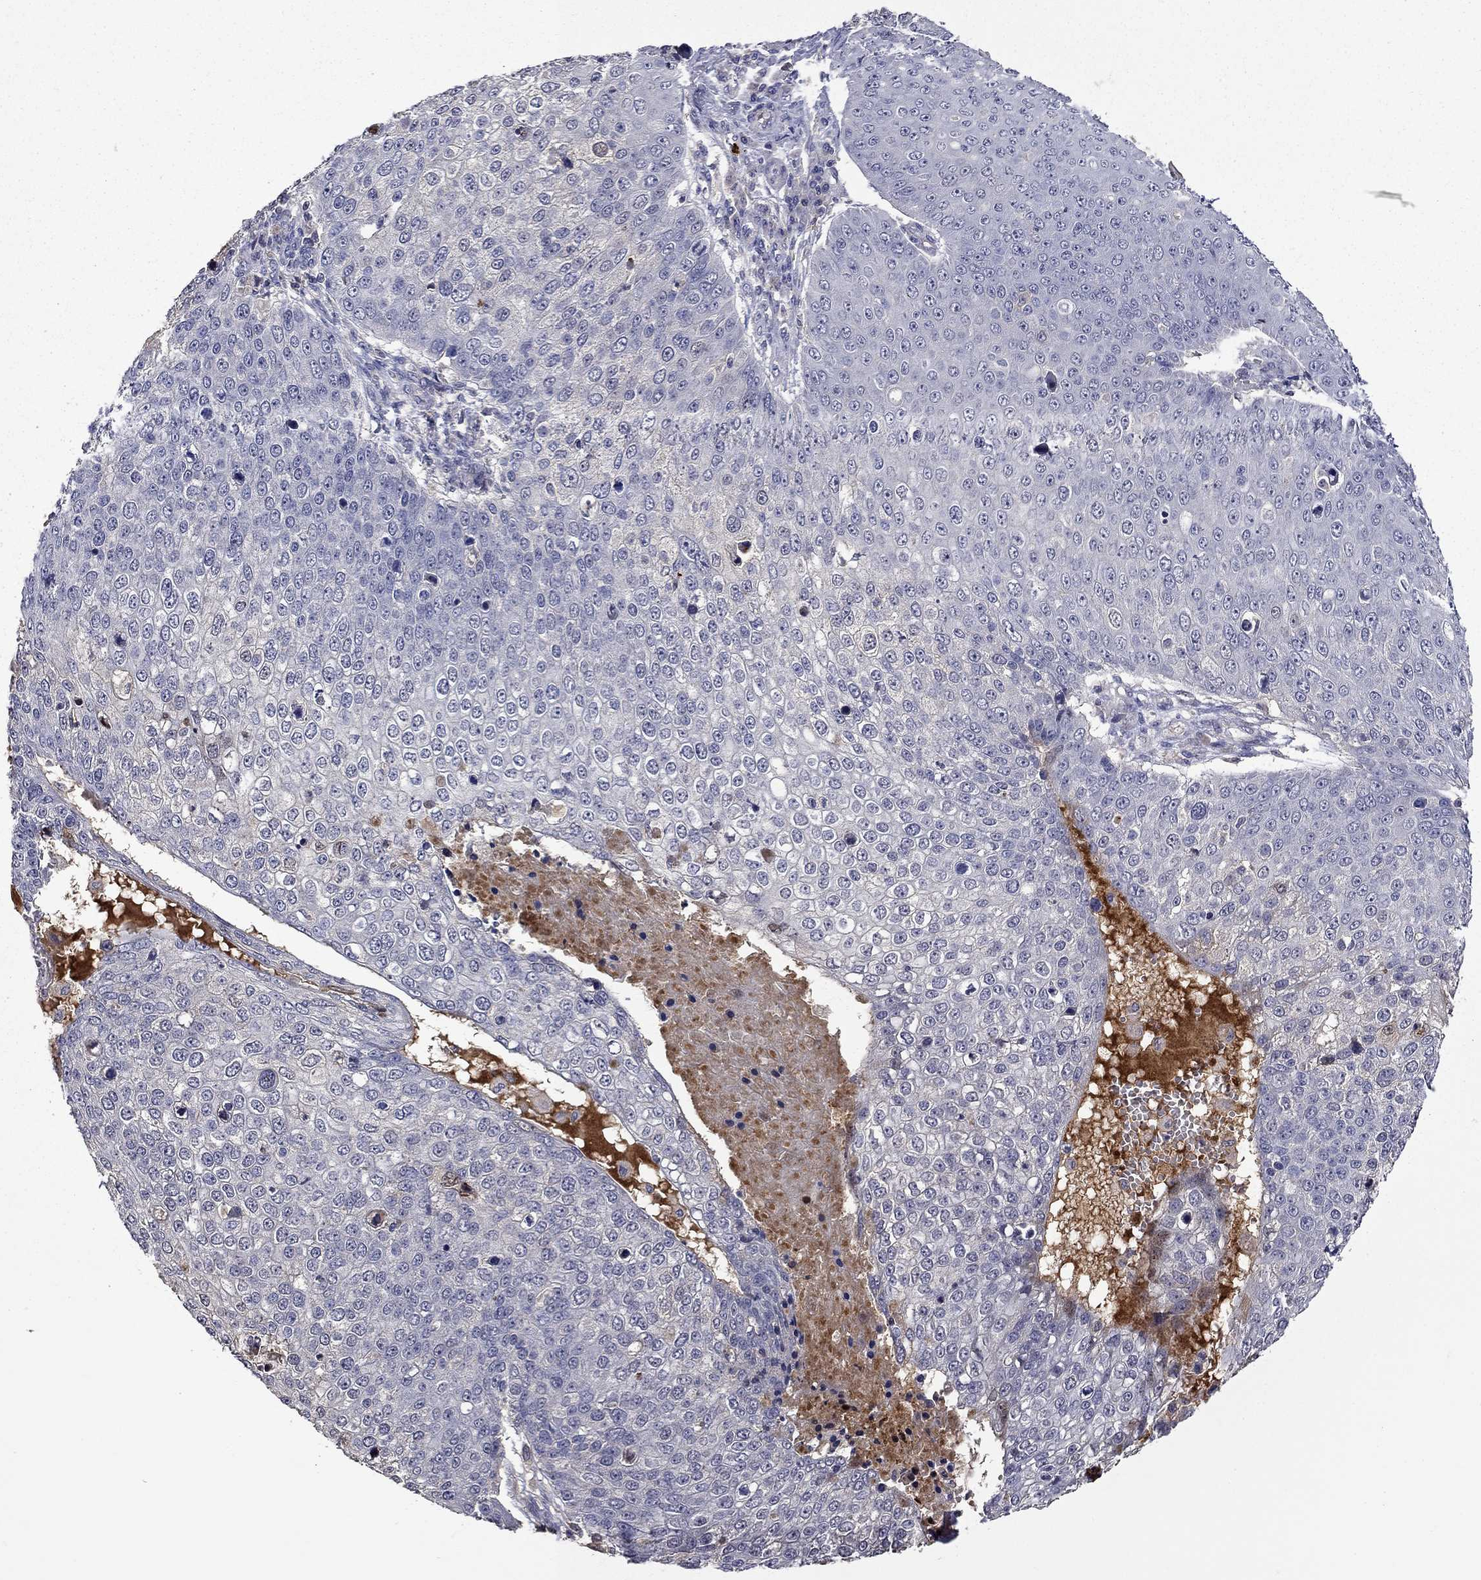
{"staining": {"intensity": "negative", "quantity": "none", "location": "none"}, "tissue": "skin cancer", "cell_type": "Tumor cells", "image_type": "cancer", "snomed": [{"axis": "morphology", "description": "Squamous cell carcinoma, NOS"}, {"axis": "topography", "description": "Skin"}], "caption": "Skin cancer stained for a protein using IHC exhibits no positivity tumor cells.", "gene": "SATB1", "patient": {"sex": "male", "age": 71}}